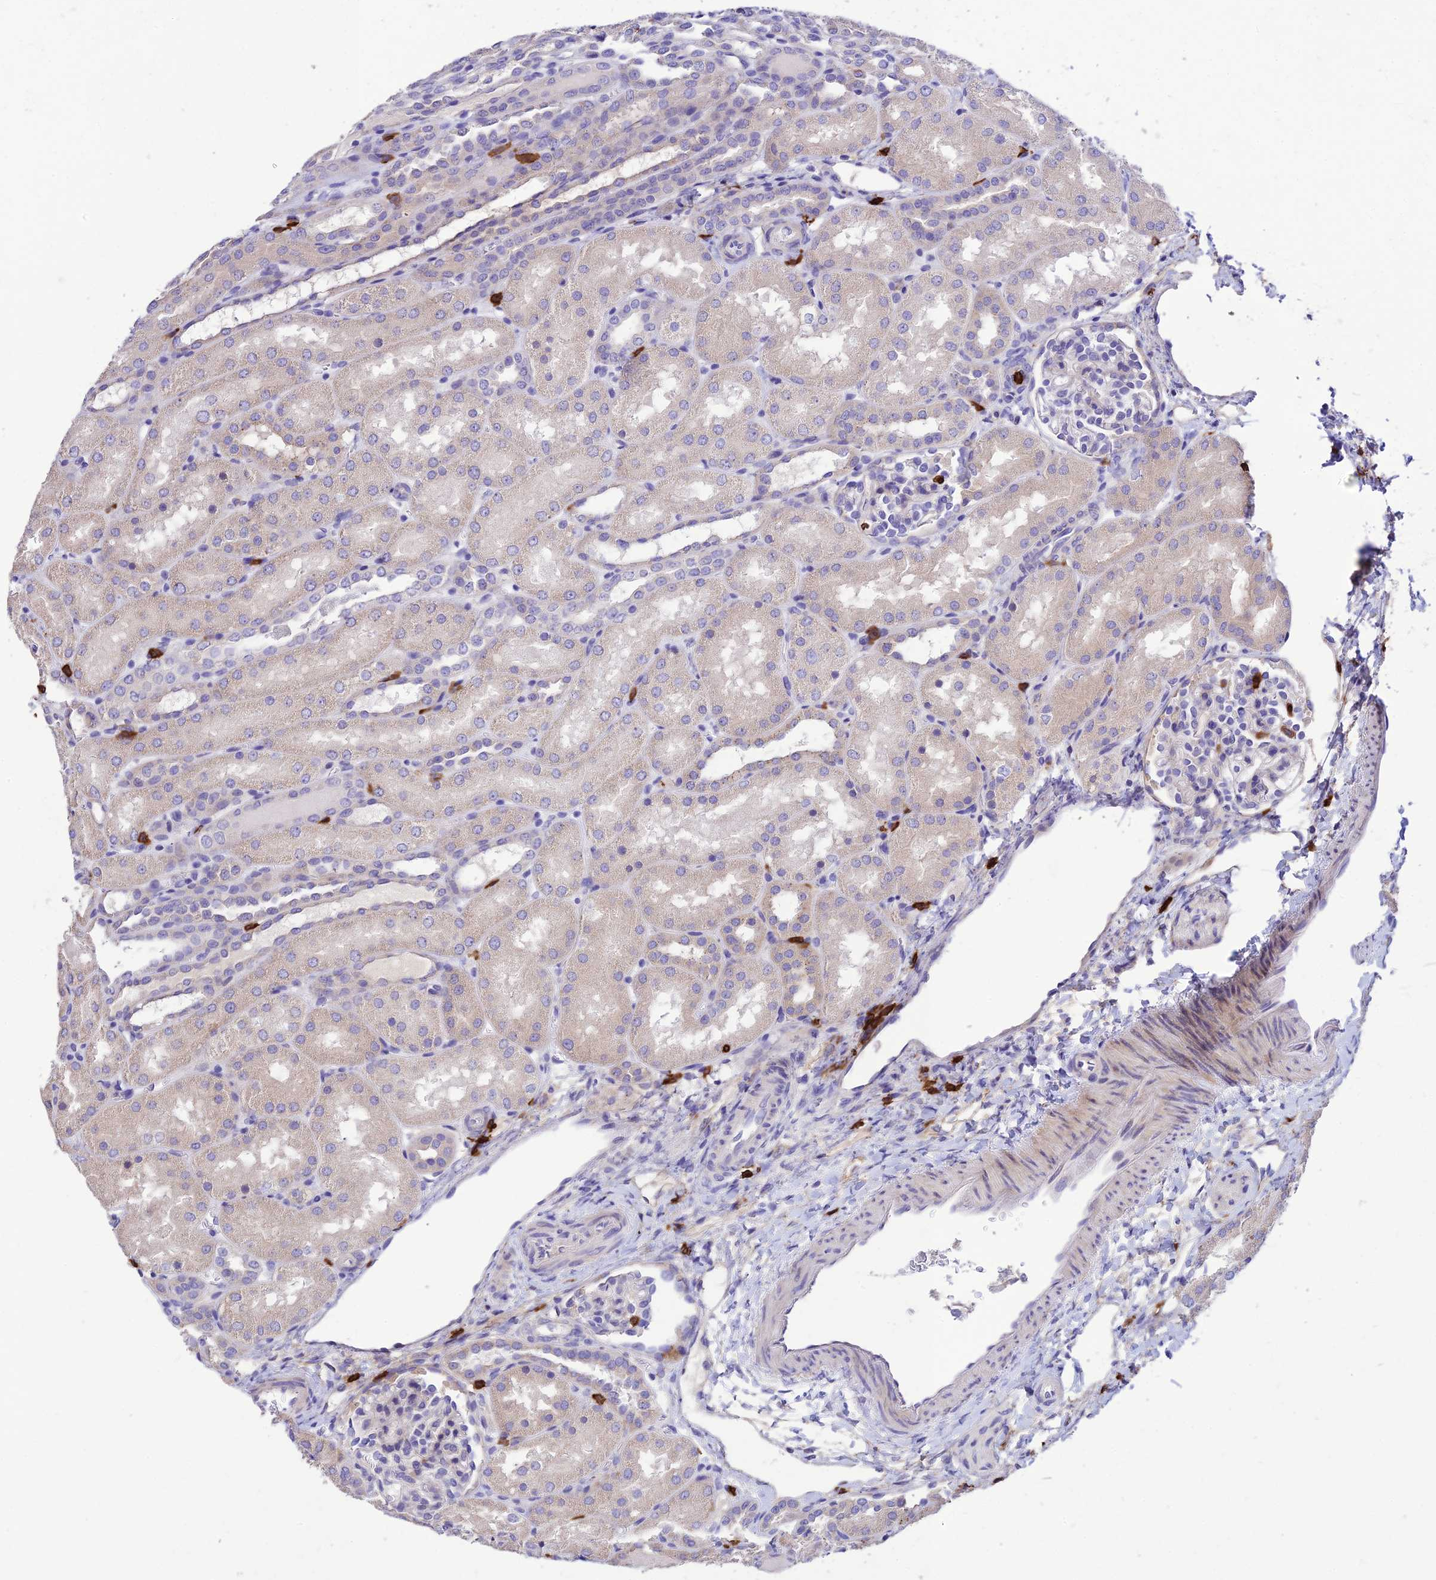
{"staining": {"intensity": "negative", "quantity": "none", "location": "none"}, "tissue": "kidney", "cell_type": "Cells in glomeruli", "image_type": "normal", "snomed": [{"axis": "morphology", "description": "Normal tissue, NOS"}, {"axis": "topography", "description": "Kidney"}], "caption": "DAB immunohistochemical staining of benign kidney shows no significant staining in cells in glomeruli. Brightfield microscopy of IHC stained with DAB (3,3'-diaminobenzidine) (brown) and hematoxylin (blue), captured at high magnification.", "gene": "PTPRCAP", "patient": {"sex": "male", "age": 1}}